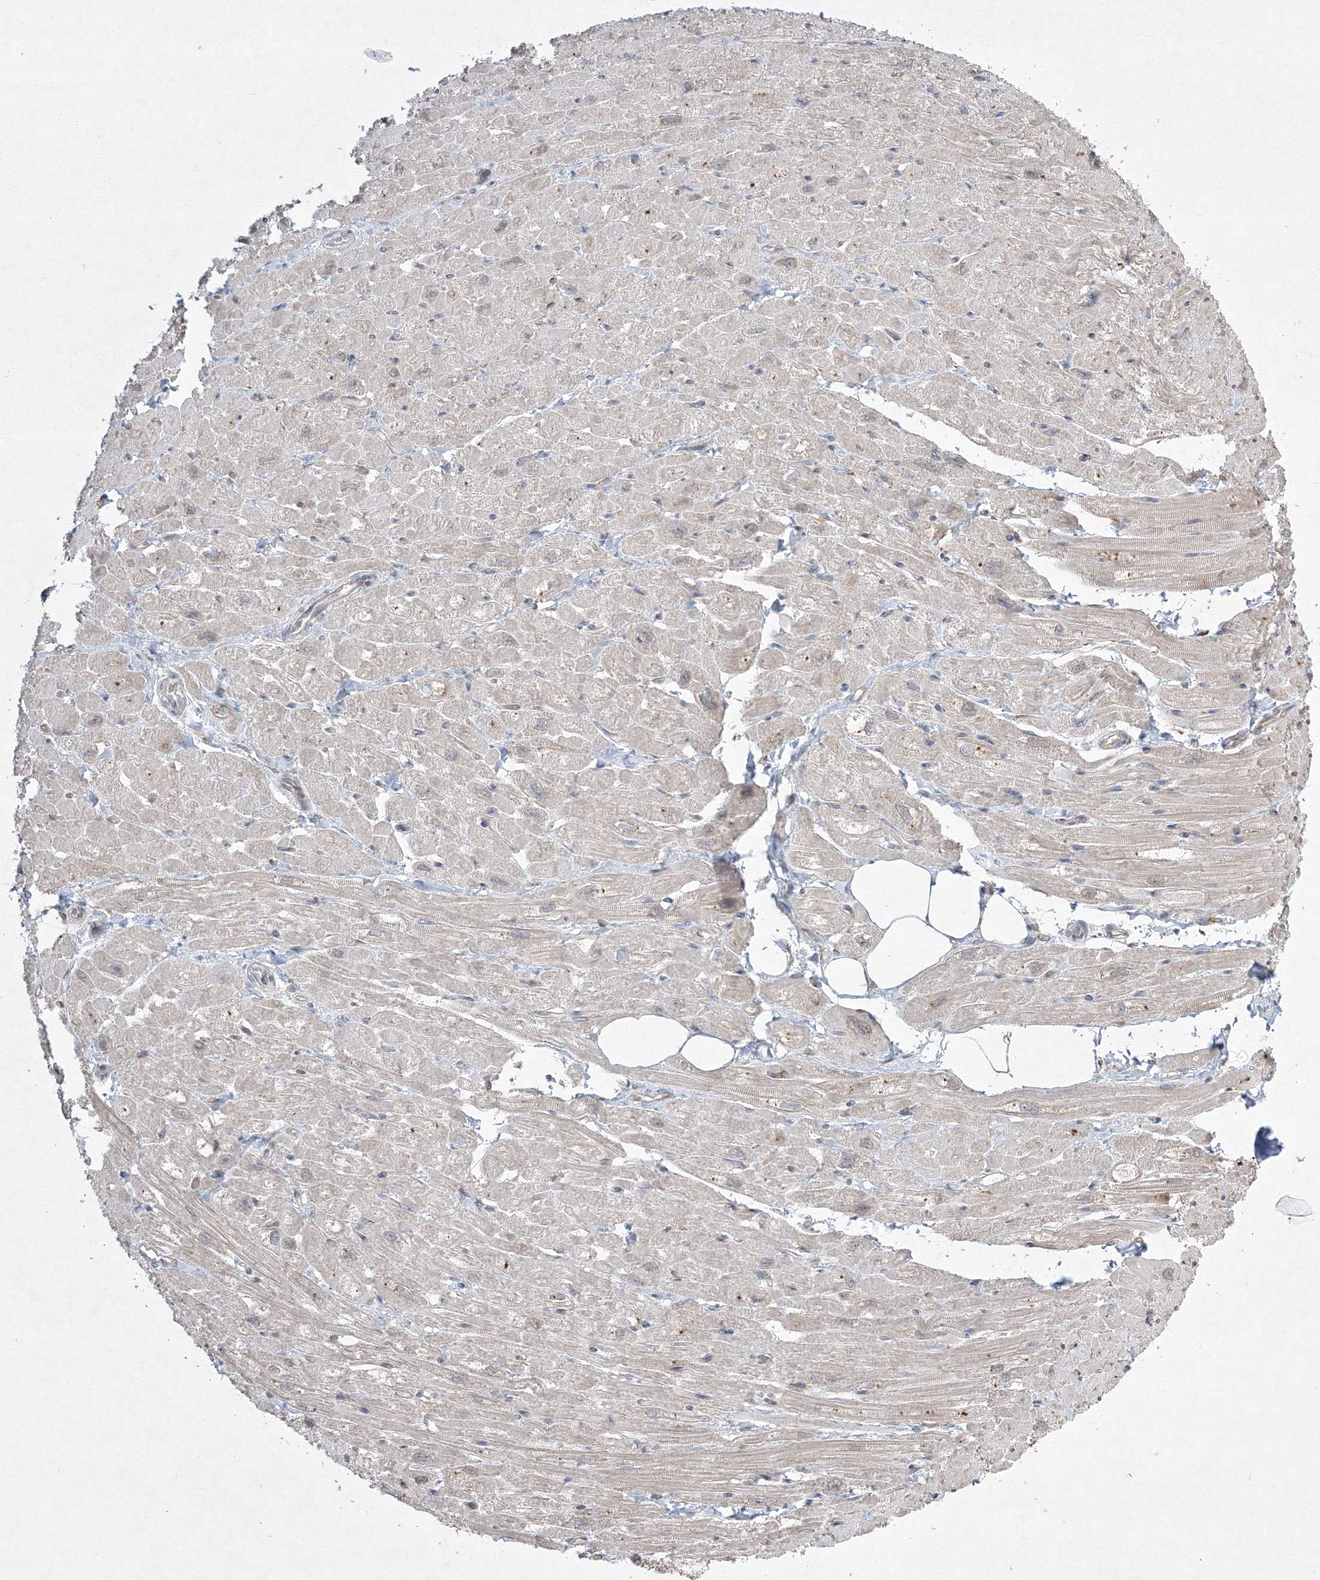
{"staining": {"intensity": "weak", "quantity": "<25%", "location": "cytoplasmic/membranous"}, "tissue": "heart muscle", "cell_type": "Cardiomyocytes", "image_type": "normal", "snomed": [{"axis": "morphology", "description": "Normal tissue, NOS"}, {"axis": "topography", "description": "Heart"}], "caption": "Immunohistochemical staining of unremarkable human heart muscle exhibits no significant positivity in cardiomyocytes. (Brightfield microscopy of DAB (3,3'-diaminobenzidine) immunohistochemistry (IHC) at high magnification).", "gene": "FBXL8", "patient": {"sex": "male", "age": 50}}